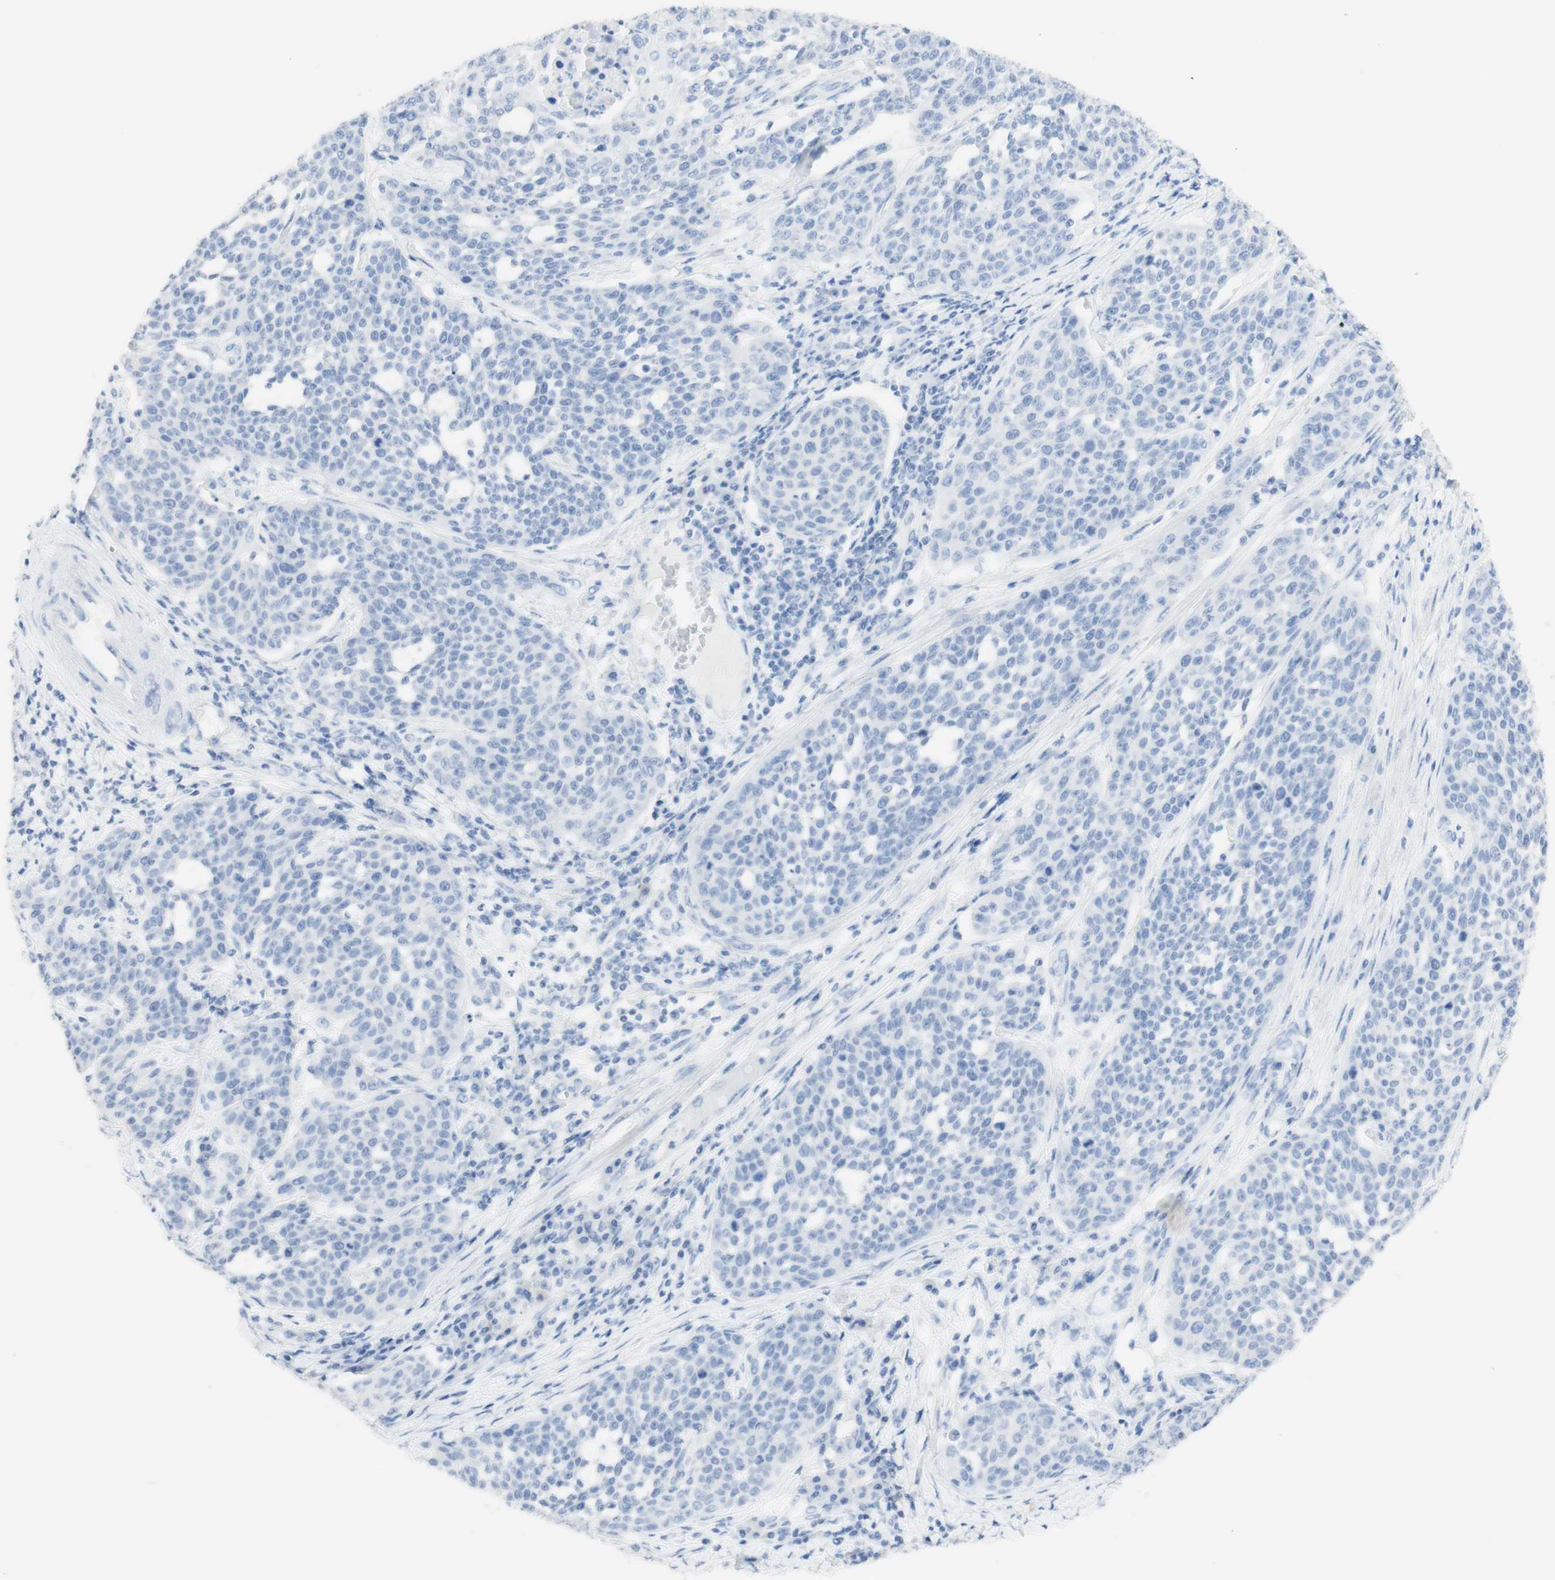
{"staining": {"intensity": "negative", "quantity": "none", "location": "none"}, "tissue": "cervical cancer", "cell_type": "Tumor cells", "image_type": "cancer", "snomed": [{"axis": "morphology", "description": "Squamous cell carcinoma, NOS"}, {"axis": "topography", "description": "Cervix"}], "caption": "IHC micrograph of human cervical cancer stained for a protein (brown), which shows no positivity in tumor cells. The staining was performed using DAB to visualize the protein expression in brown, while the nuclei were stained in blue with hematoxylin (Magnification: 20x).", "gene": "TPO", "patient": {"sex": "female", "age": 34}}